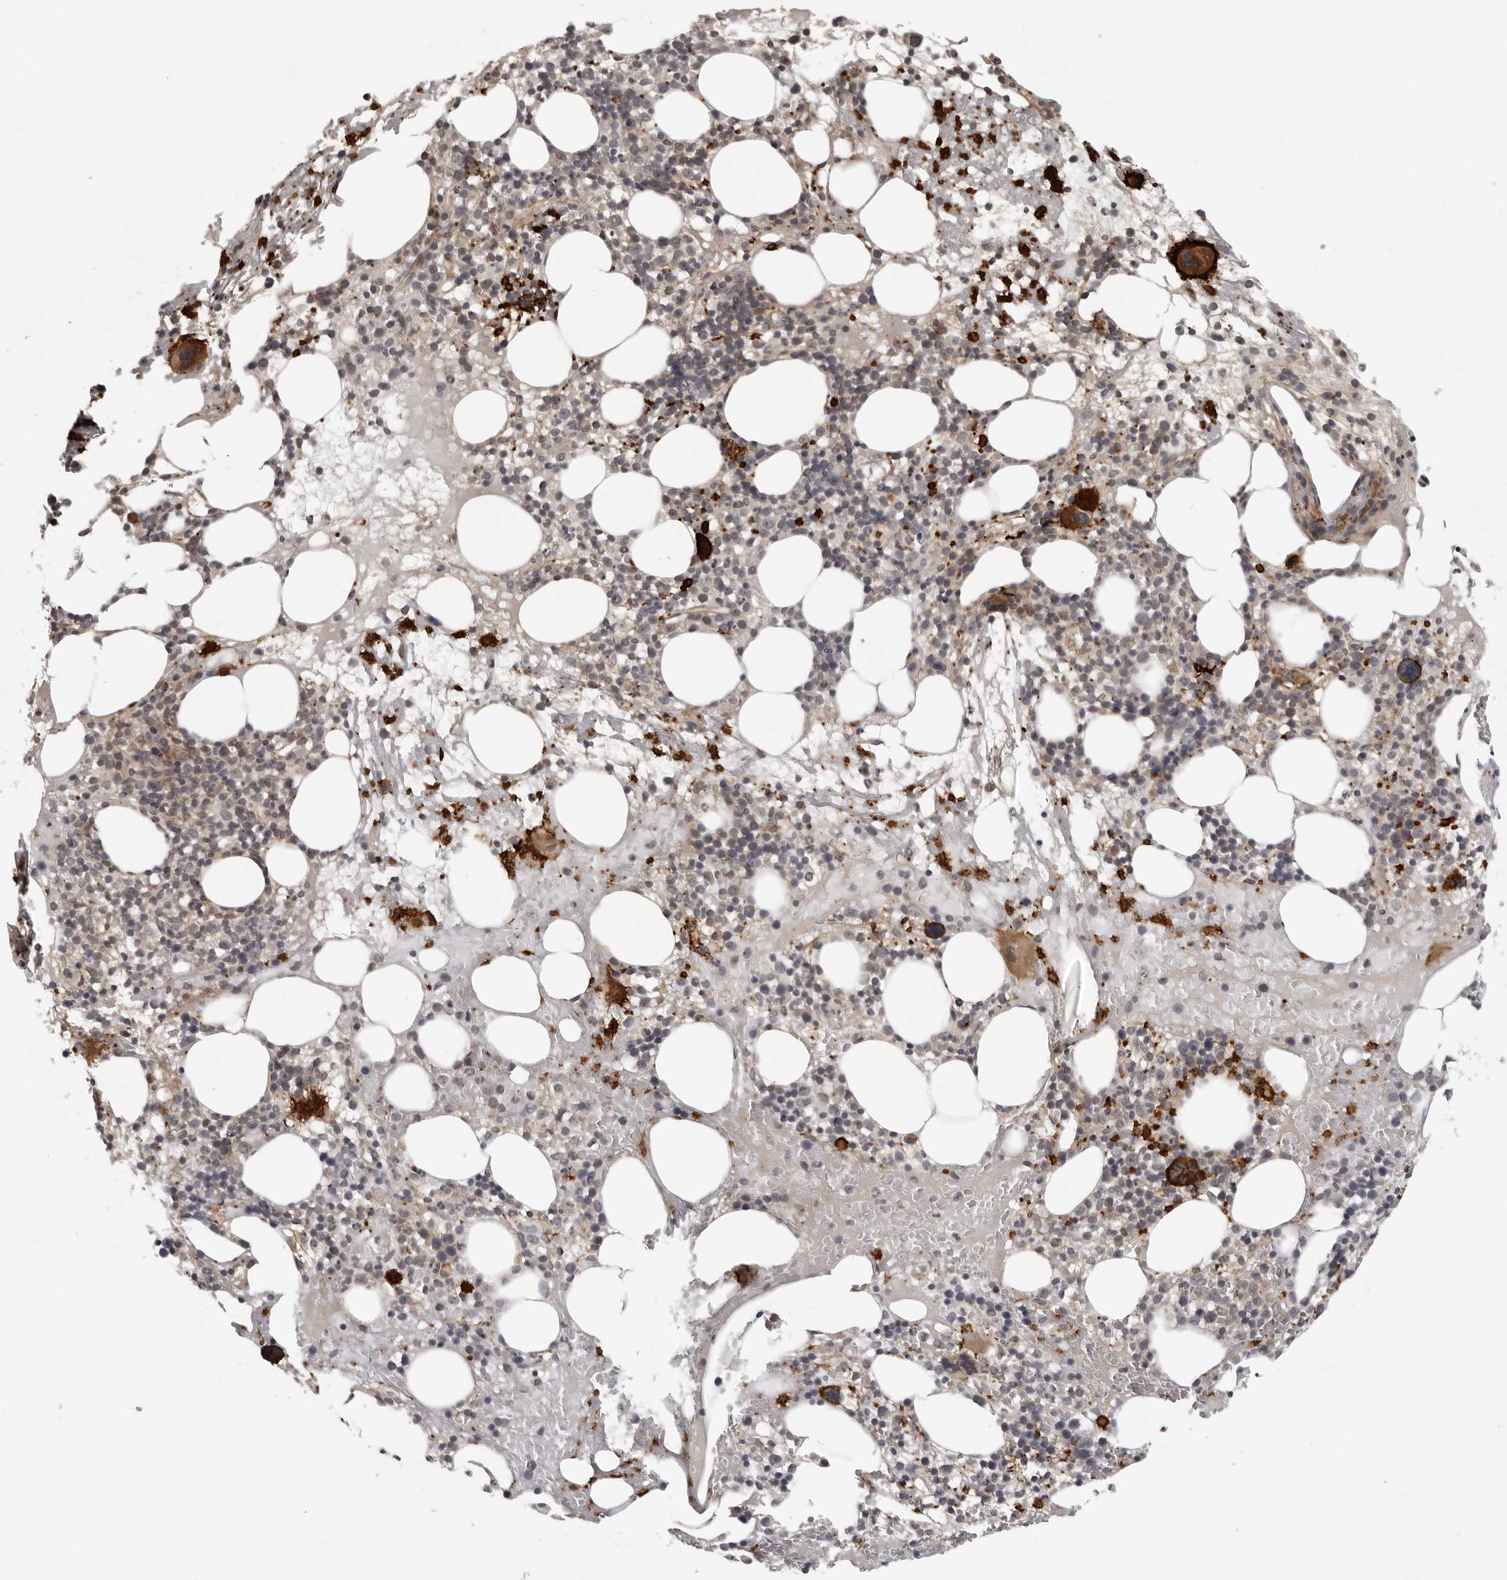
{"staining": {"intensity": "strong", "quantity": "<25%", "location": "cytoplasmic/membranous"}, "tissue": "bone marrow", "cell_type": "Hematopoietic cells", "image_type": "normal", "snomed": [{"axis": "morphology", "description": "Normal tissue, NOS"}, {"axis": "morphology", "description": "Inflammation, NOS"}, {"axis": "topography", "description": "Bone marrow"}], "caption": "Immunohistochemistry (DAB (3,3'-diaminobenzidine)) staining of benign human bone marrow demonstrates strong cytoplasmic/membranous protein positivity in approximately <25% of hematopoietic cells.", "gene": "TUT4", "patient": {"sex": "female", "age": 77}}